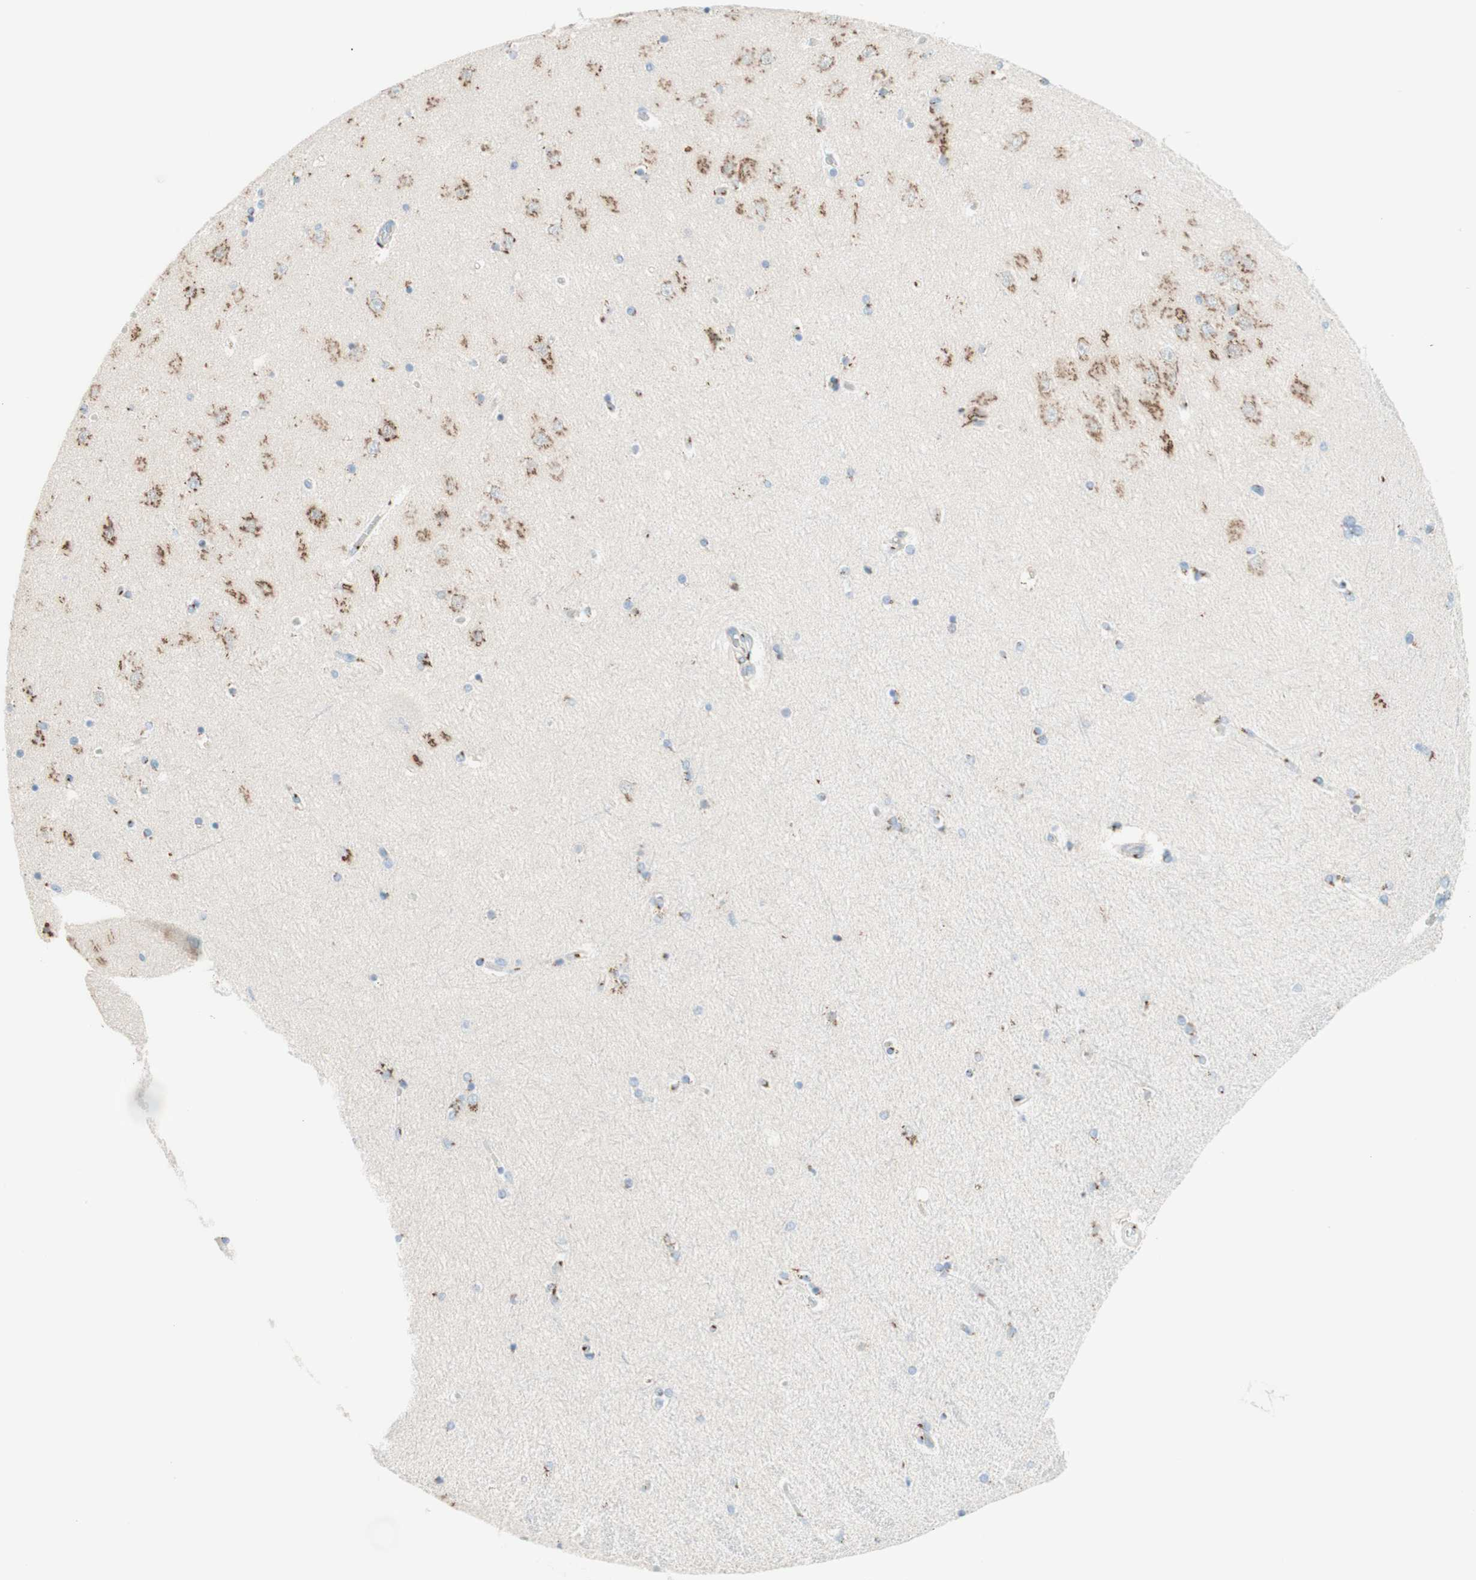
{"staining": {"intensity": "moderate", "quantity": "25%-75%", "location": "cytoplasmic/membranous"}, "tissue": "hippocampus", "cell_type": "Glial cells", "image_type": "normal", "snomed": [{"axis": "morphology", "description": "Normal tissue, NOS"}, {"axis": "topography", "description": "Hippocampus"}], "caption": "Protein staining shows moderate cytoplasmic/membranous staining in about 25%-75% of glial cells in unremarkable hippocampus.", "gene": "GOLGB1", "patient": {"sex": "female", "age": 54}}